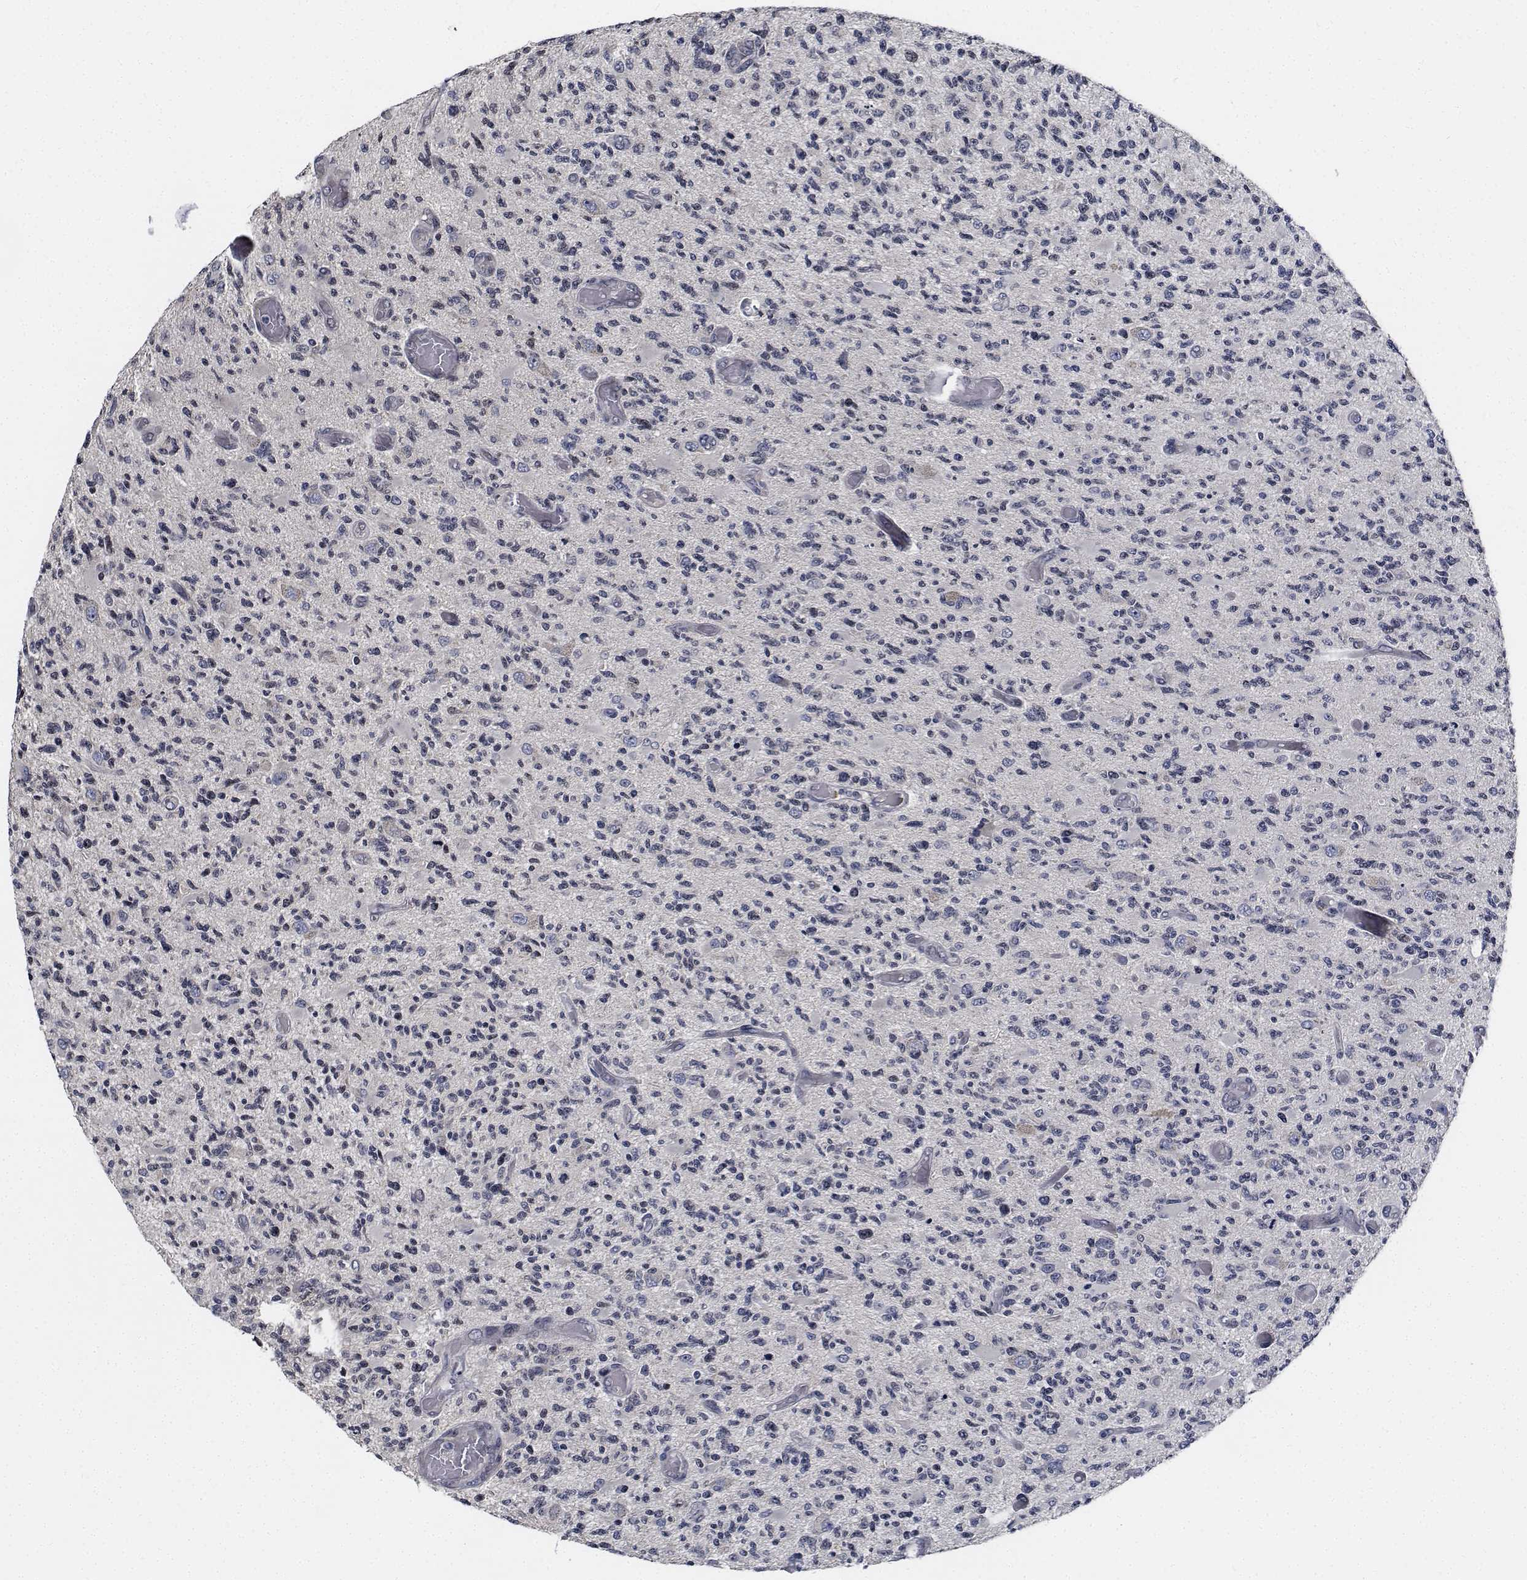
{"staining": {"intensity": "negative", "quantity": "none", "location": "none"}, "tissue": "glioma", "cell_type": "Tumor cells", "image_type": "cancer", "snomed": [{"axis": "morphology", "description": "Glioma, malignant, High grade"}, {"axis": "topography", "description": "Brain"}], "caption": "Image shows no protein staining in tumor cells of glioma tissue.", "gene": "NVL", "patient": {"sex": "female", "age": 63}}